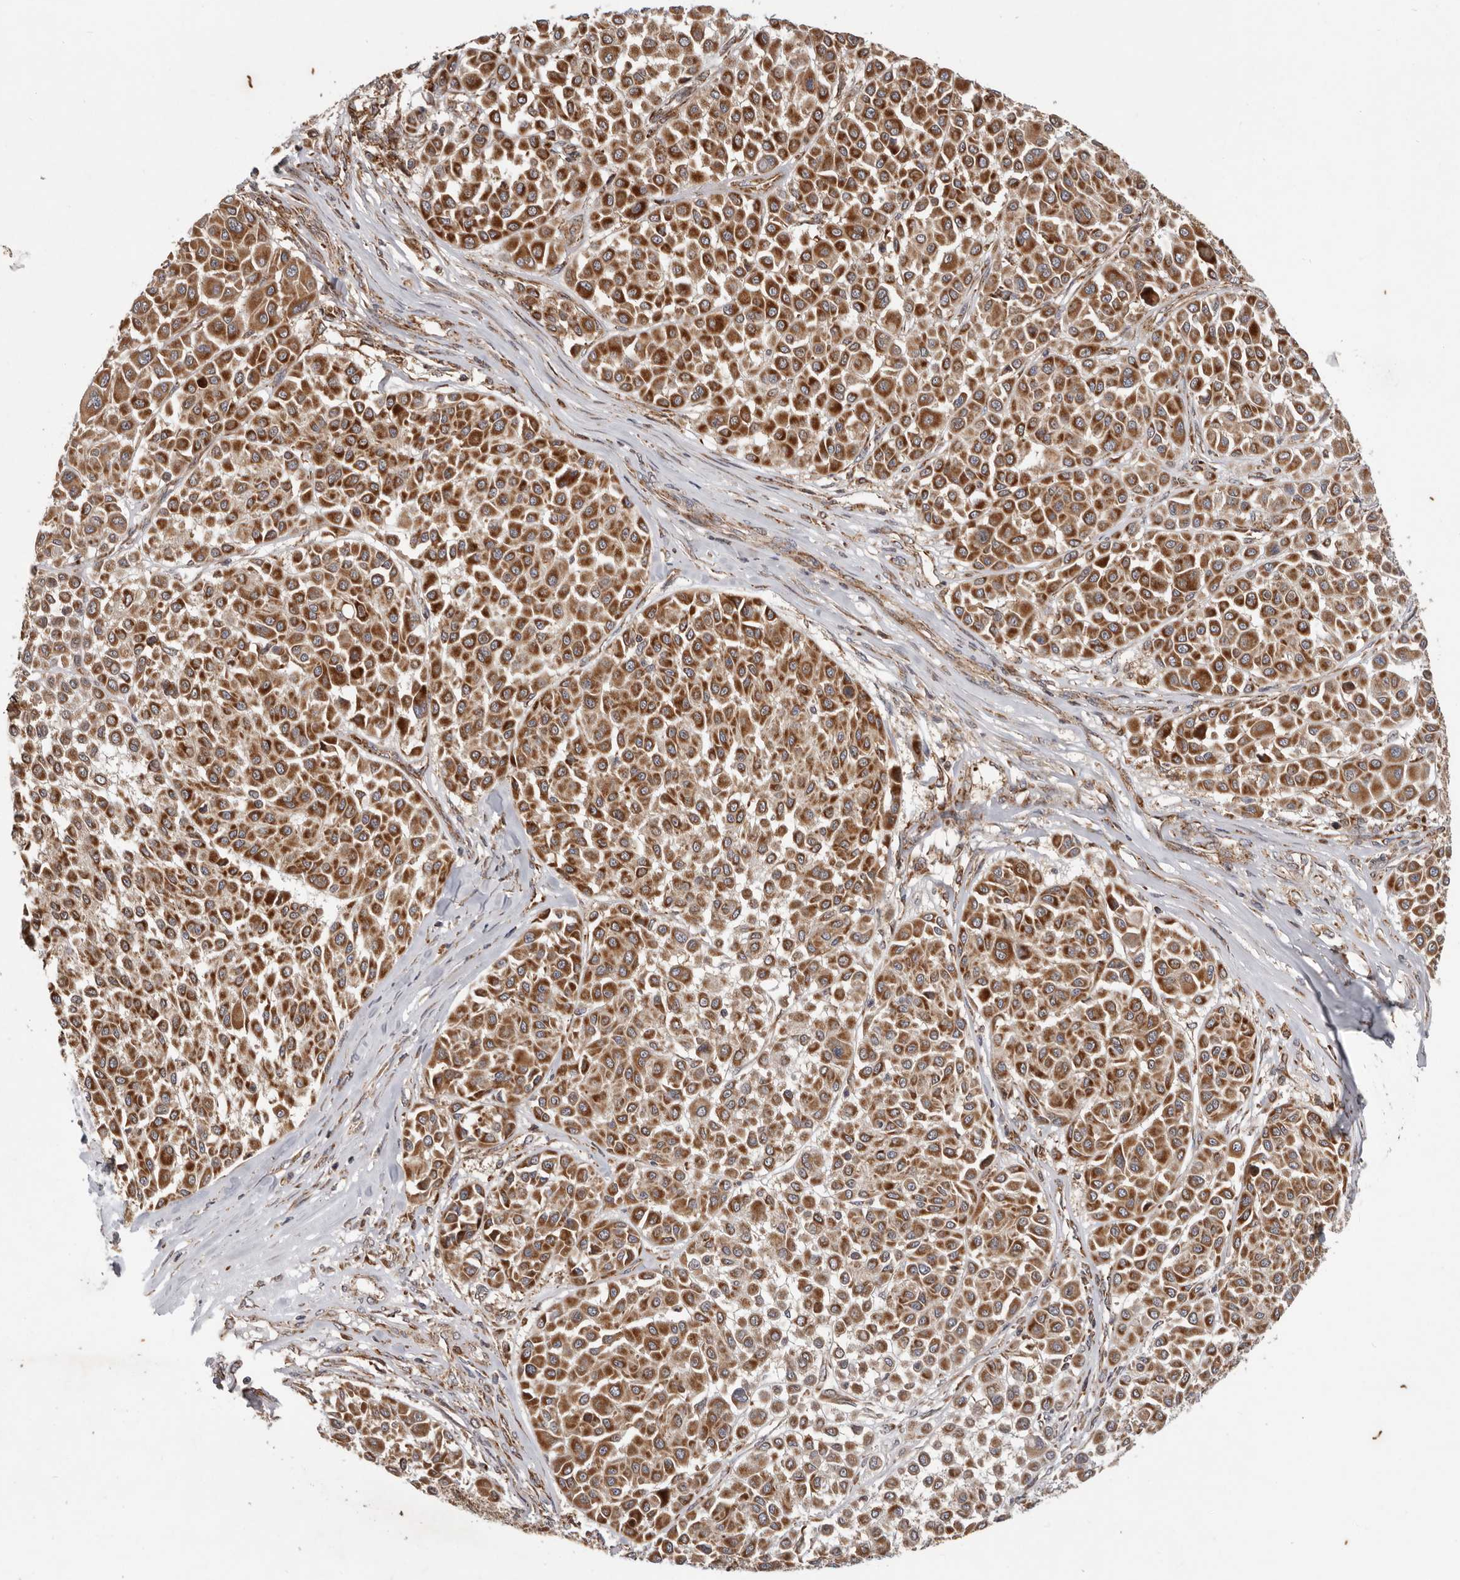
{"staining": {"intensity": "strong", "quantity": ">75%", "location": "cytoplasmic/membranous"}, "tissue": "melanoma", "cell_type": "Tumor cells", "image_type": "cancer", "snomed": [{"axis": "morphology", "description": "Malignant melanoma, Metastatic site"}, {"axis": "topography", "description": "Soft tissue"}], "caption": "Protein staining demonstrates strong cytoplasmic/membranous positivity in about >75% of tumor cells in melanoma.", "gene": "MRPS10", "patient": {"sex": "male", "age": 41}}